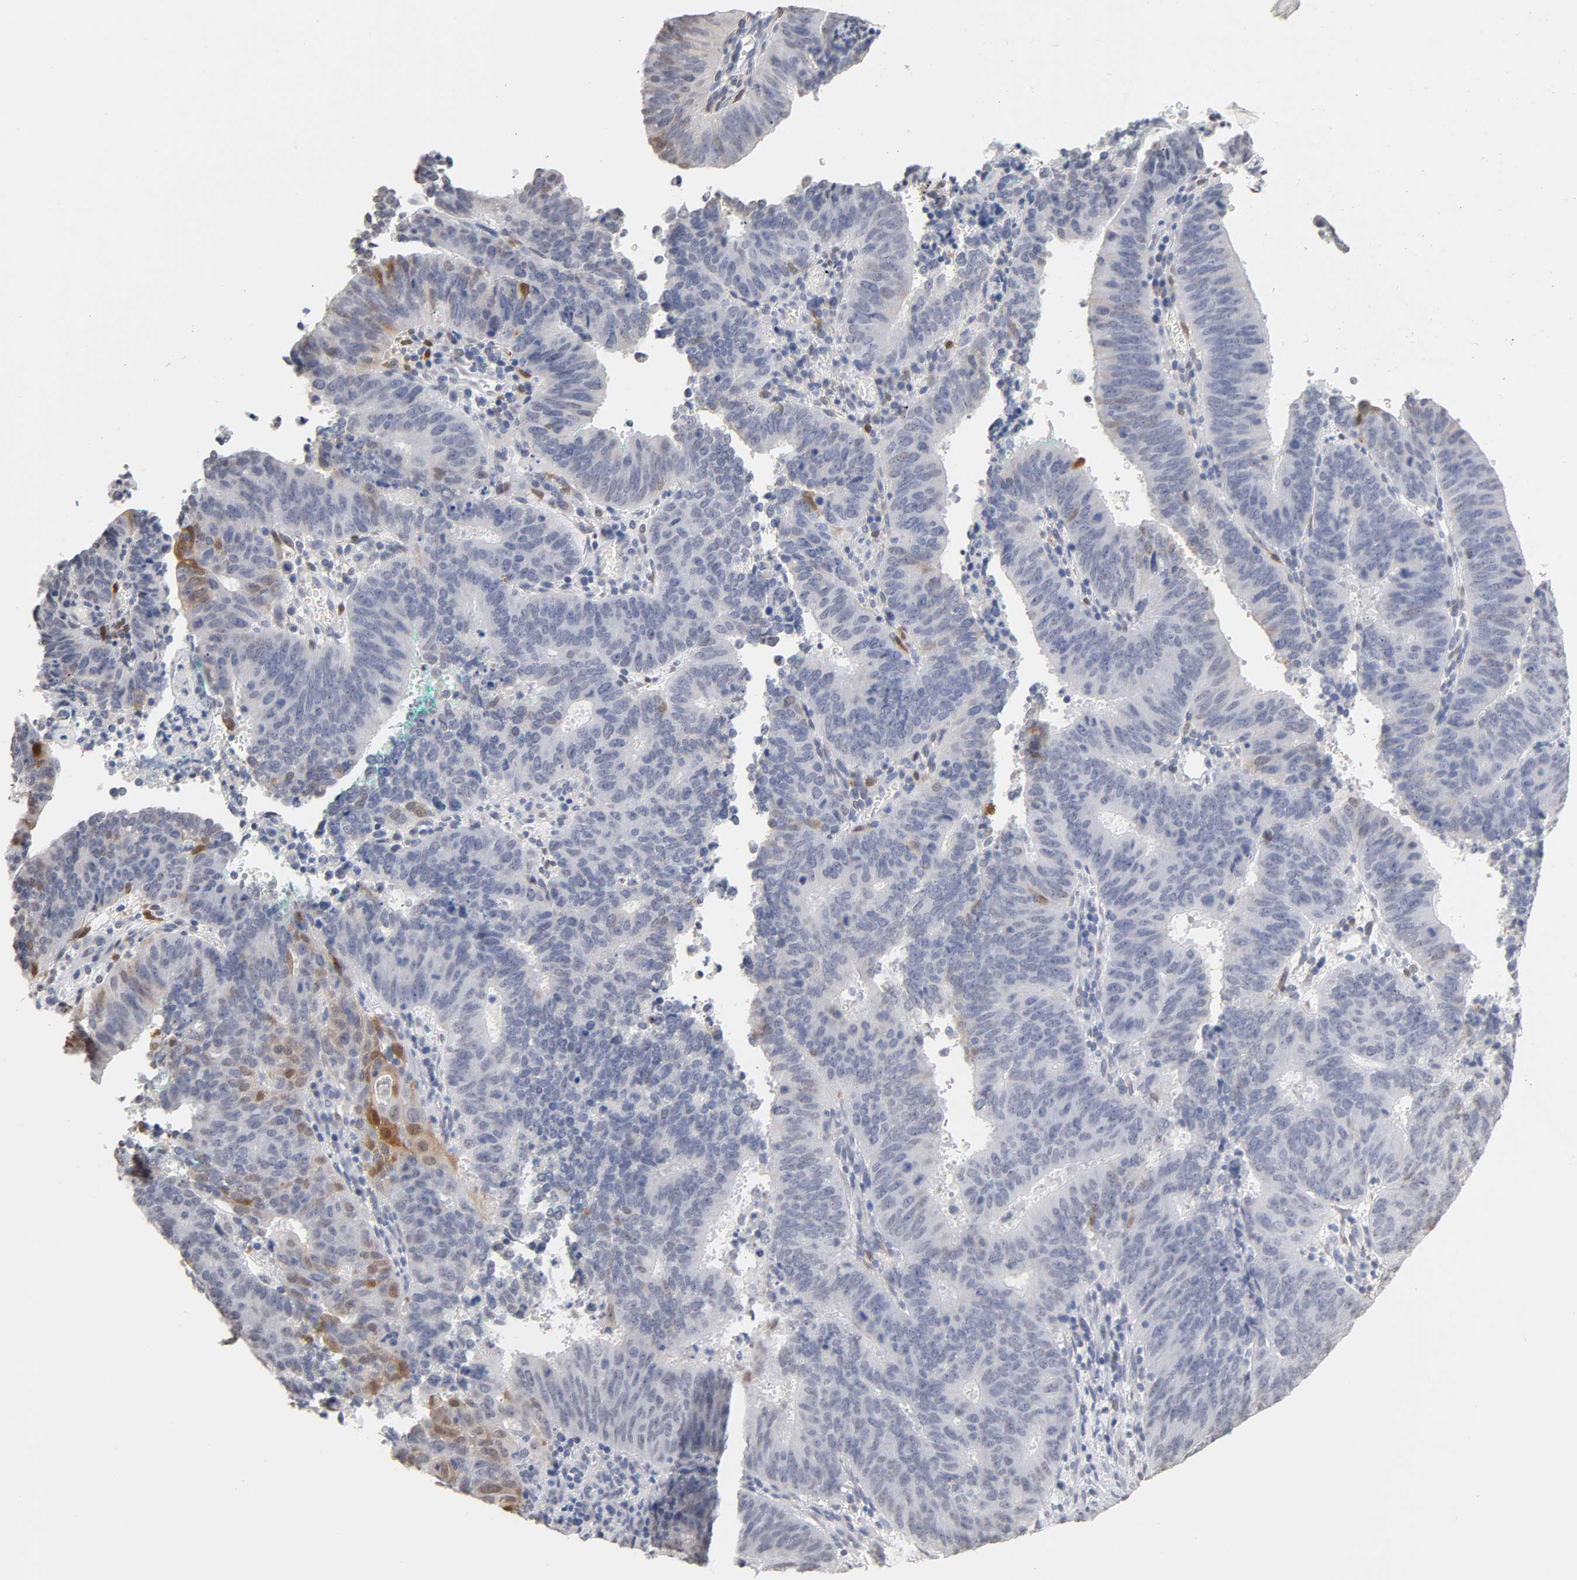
{"staining": {"intensity": "moderate", "quantity": "<25%", "location": "cytoplasmic/membranous,nuclear"}, "tissue": "cervical cancer", "cell_type": "Tumor cells", "image_type": "cancer", "snomed": [{"axis": "morphology", "description": "Adenocarcinoma, NOS"}, {"axis": "topography", "description": "Cervix"}], "caption": "Cervical adenocarcinoma stained with DAB immunohistochemistry (IHC) reveals low levels of moderate cytoplasmic/membranous and nuclear positivity in about <25% of tumor cells.", "gene": "CRABP2", "patient": {"sex": "female", "age": 44}}